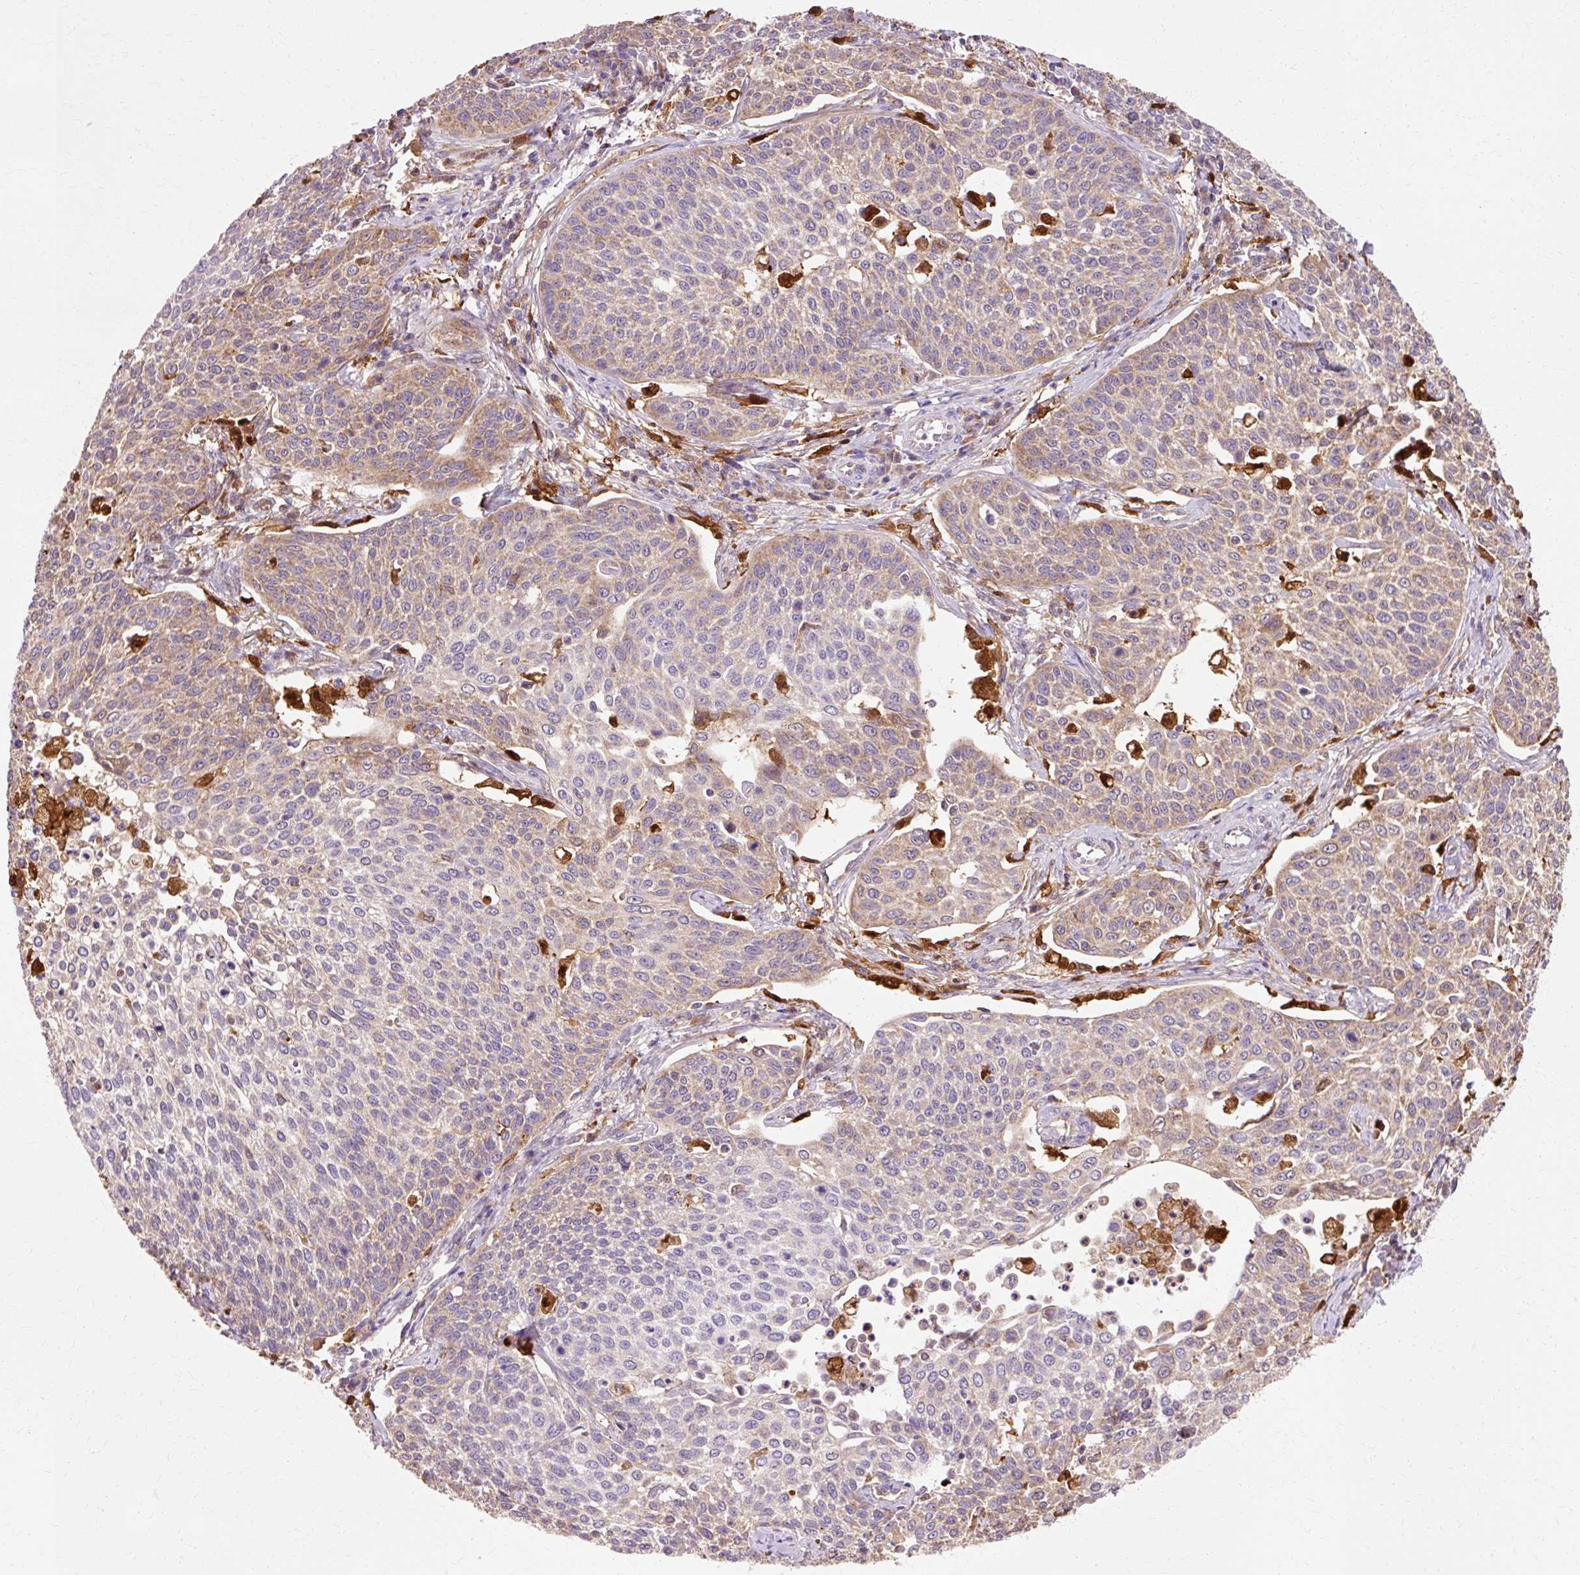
{"staining": {"intensity": "moderate", "quantity": "25%-75%", "location": "cytoplasmic/membranous"}, "tissue": "cervical cancer", "cell_type": "Tumor cells", "image_type": "cancer", "snomed": [{"axis": "morphology", "description": "Squamous cell carcinoma, NOS"}, {"axis": "topography", "description": "Cervix"}], "caption": "Cervical squamous cell carcinoma stained with immunohistochemistry (IHC) displays moderate cytoplasmic/membranous staining in approximately 25%-75% of tumor cells.", "gene": "GPX1", "patient": {"sex": "female", "age": 34}}